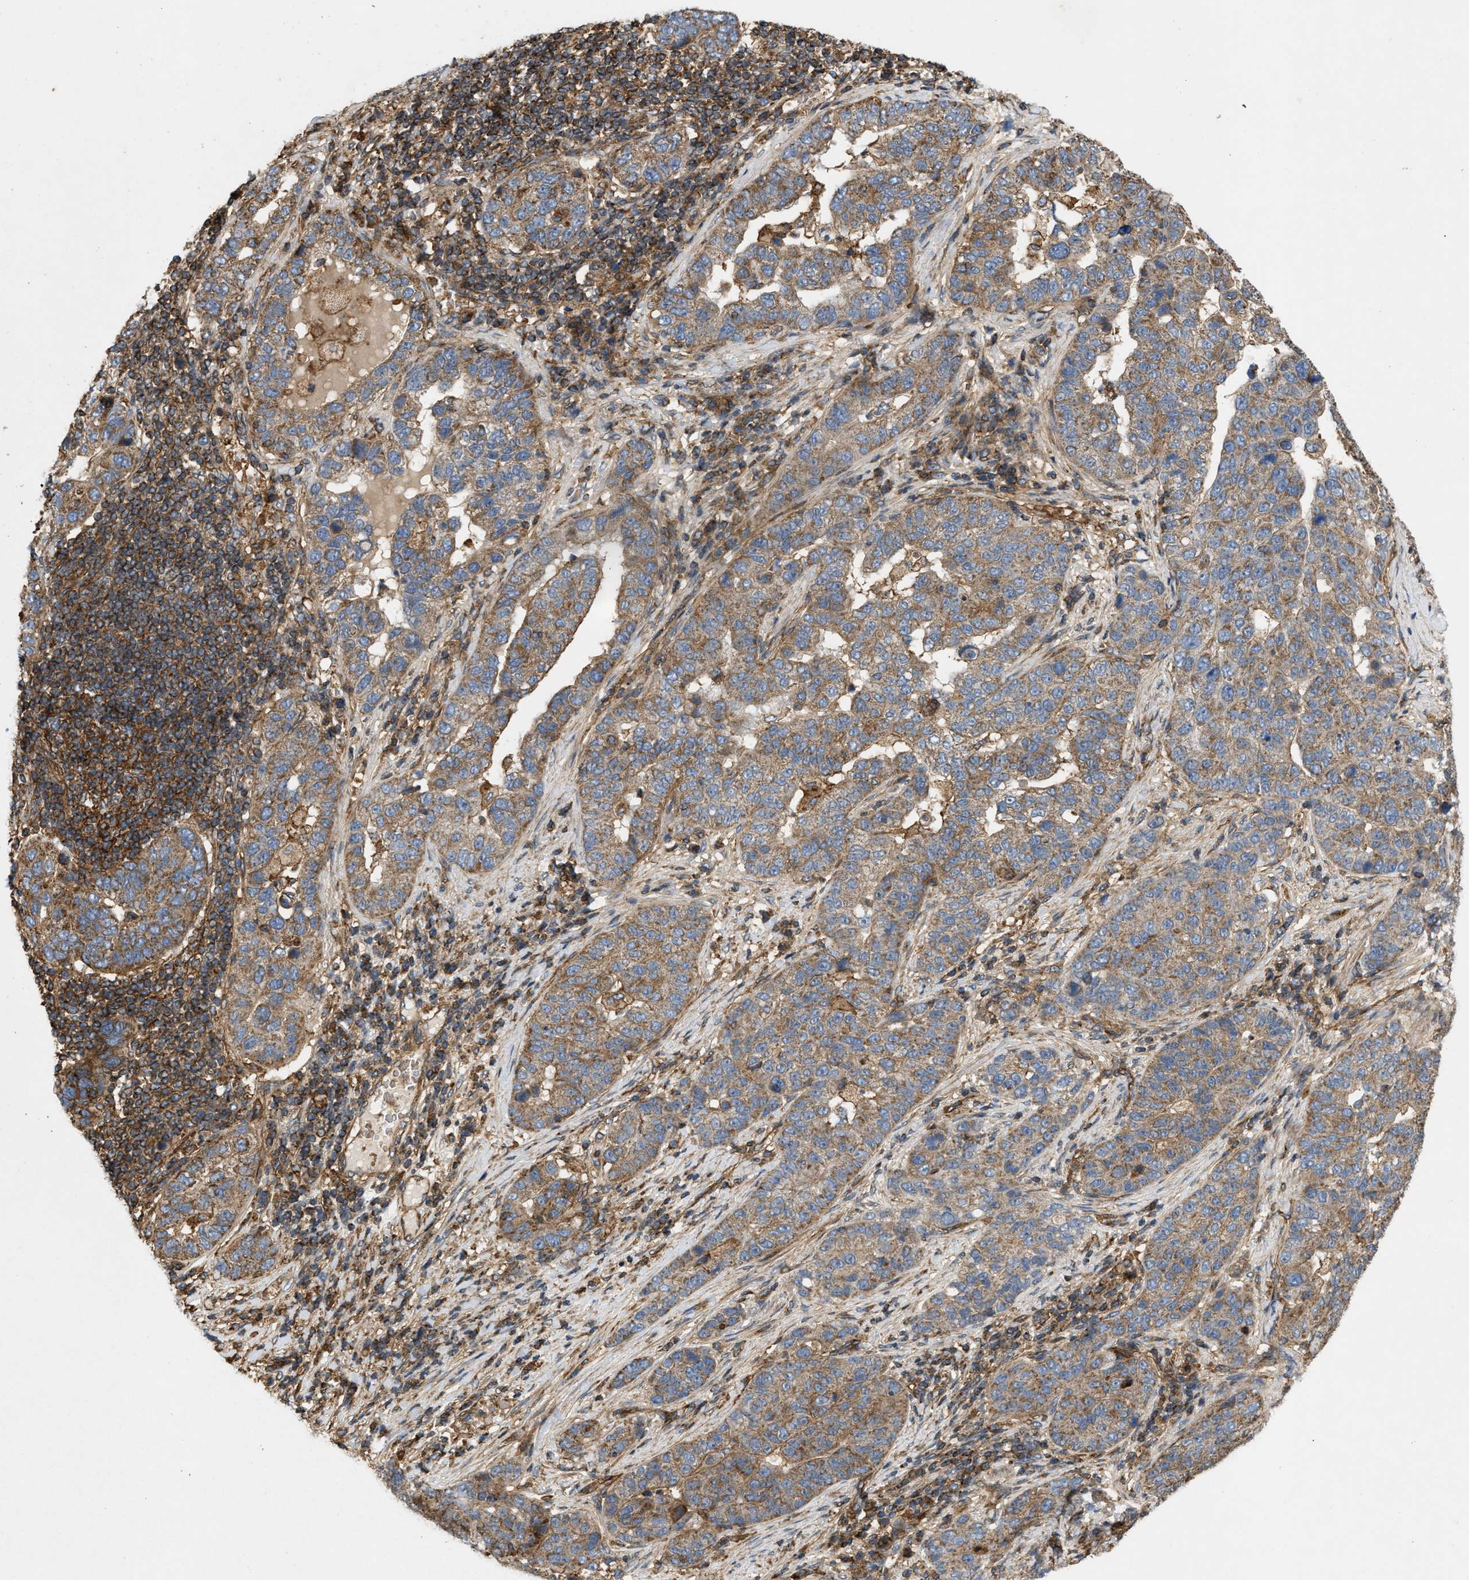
{"staining": {"intensity": "moderate", "quantity": ">75%", "location": "cytoplasmic/membranous"}, "tissue": "pancreatic cancer", "cell_type": "Tumor cells", "image_type": "cancer", "snomed": [{"axis": "morphology", "description": "Adenocarcinoma, NOS"}, {"axis": "topography", "description": "Pancreas"}], "caption": "DAB immunohistochemical staining of human adenocarcinoma (pancreatic) shows moderate cytoplasmic/membranous protein expression in approximately >75% of tumor cells. The staining is performed using DAB (3,3'-diaminobenzidine) brown chromogen to label protein expression. The nuclei are counter-stained blue using hematoxylin.", "gene": "GNB4", "patient": {"sex": "female", "age": 61}}